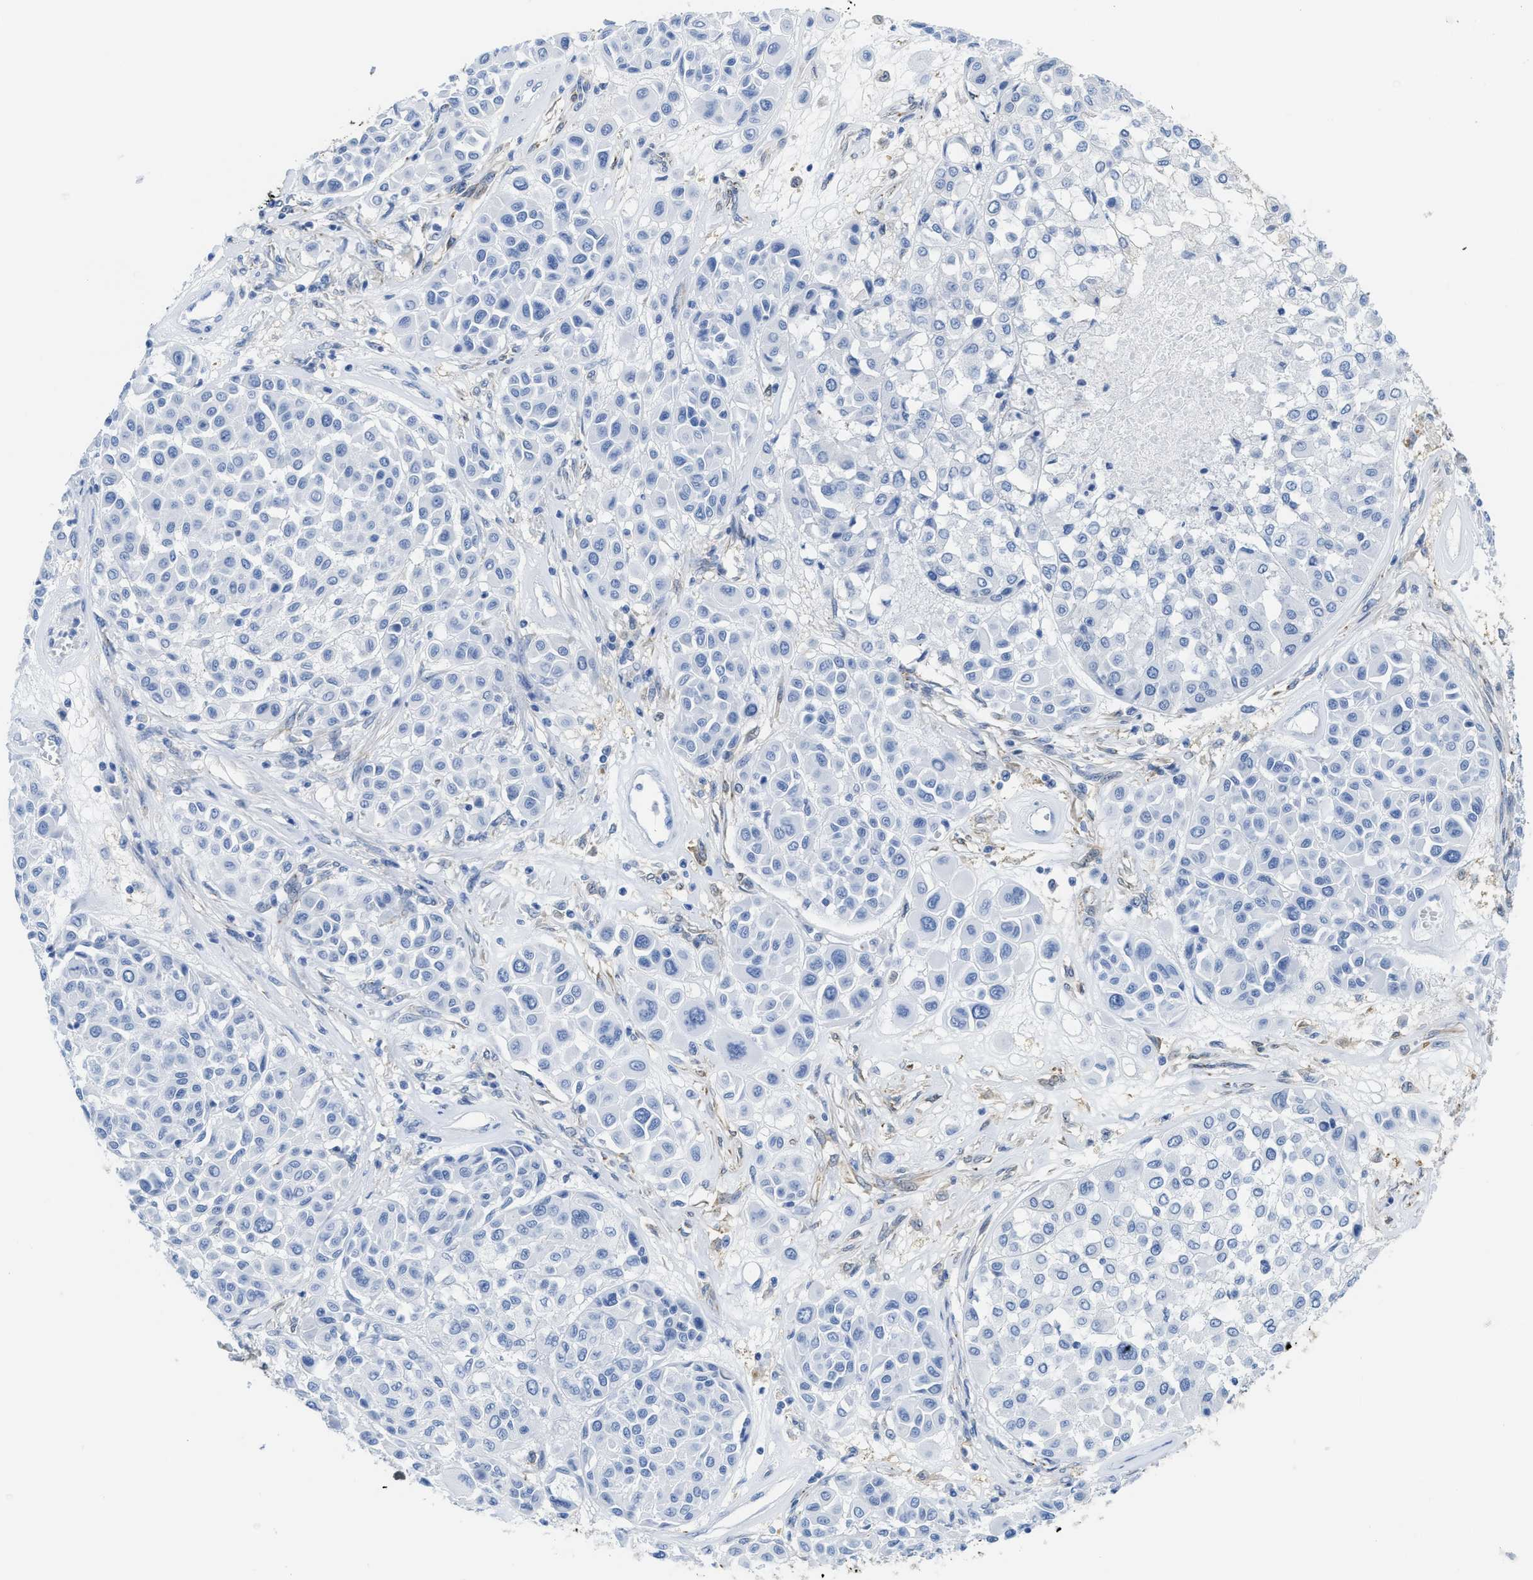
{"staining": {"intensity": "negative", "quantity": "none", "location": "none"}, "tissue": "melanoma", "cell_type": "Tumor cells", "image_type": "cancer", "snomed": [{"axis": "morphology", "description": "Malignant melanoma, Metastatic site"}, {"axis": "topography", "description": "Soft tissue"}], "caption": "There is no significant staining in tumor cells of melanoma.", "gene": "ASS1", "patient": {"sex": "male", "age": 41}}